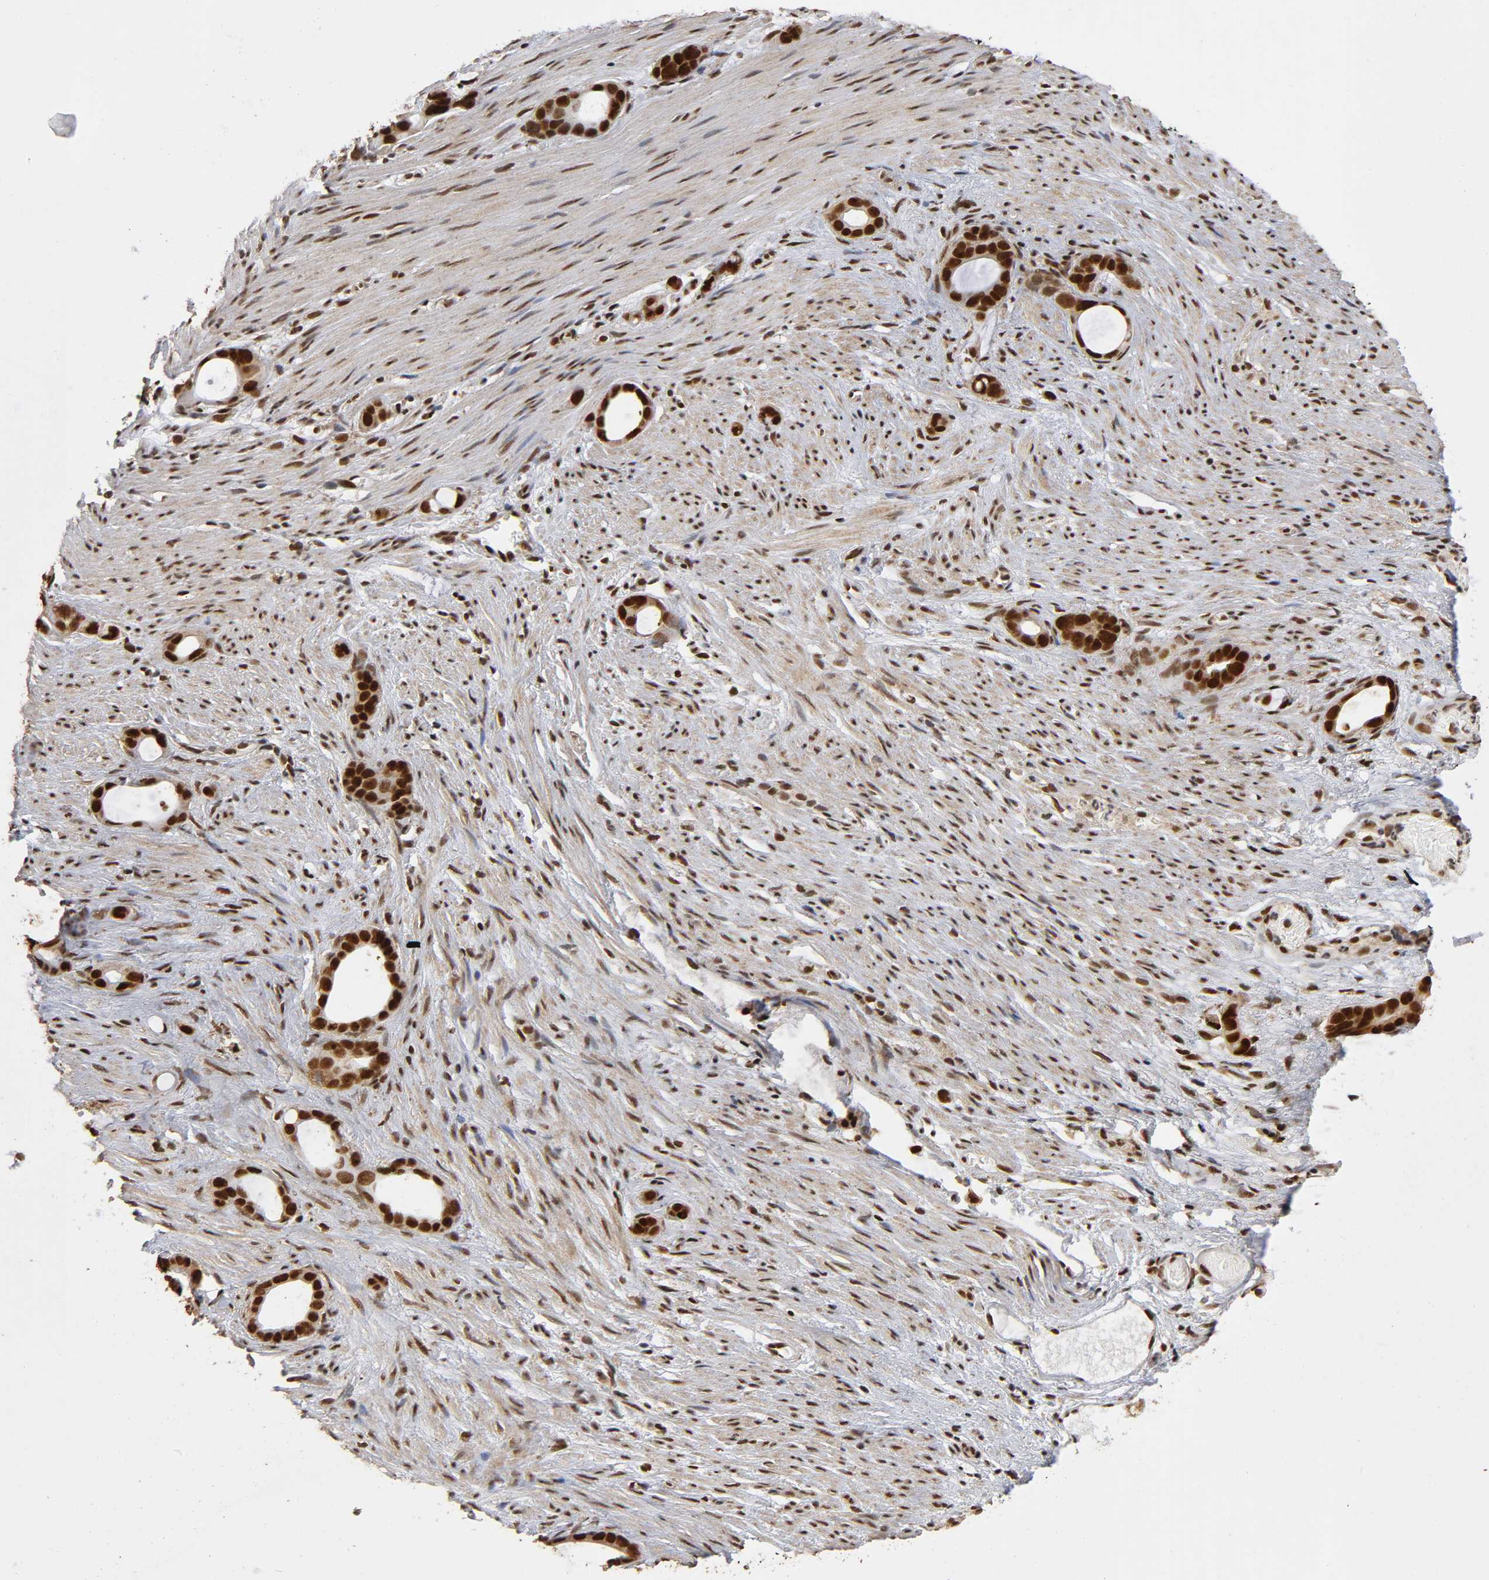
{"staining": {"intensity": "strong", "quantity": ">75%", "location": "cytoplasmic/membranous,nuclear"}, "tissue": "stomach cancer", "cell_type": "Tumor cells", "image_type": "cancer", "snomed": [{"axis": "morphology", "description": "Adenocarcinoma, NOS"}, {"axis": "topography", "description": "Stomach"}], "caption": "Human stomach cancer (adenocarcinoma) stained with a protein marker demonstrates strong staining in tumor cells.", "gene": "RNF122", "patient": {"sex": "female", "age": 75}}